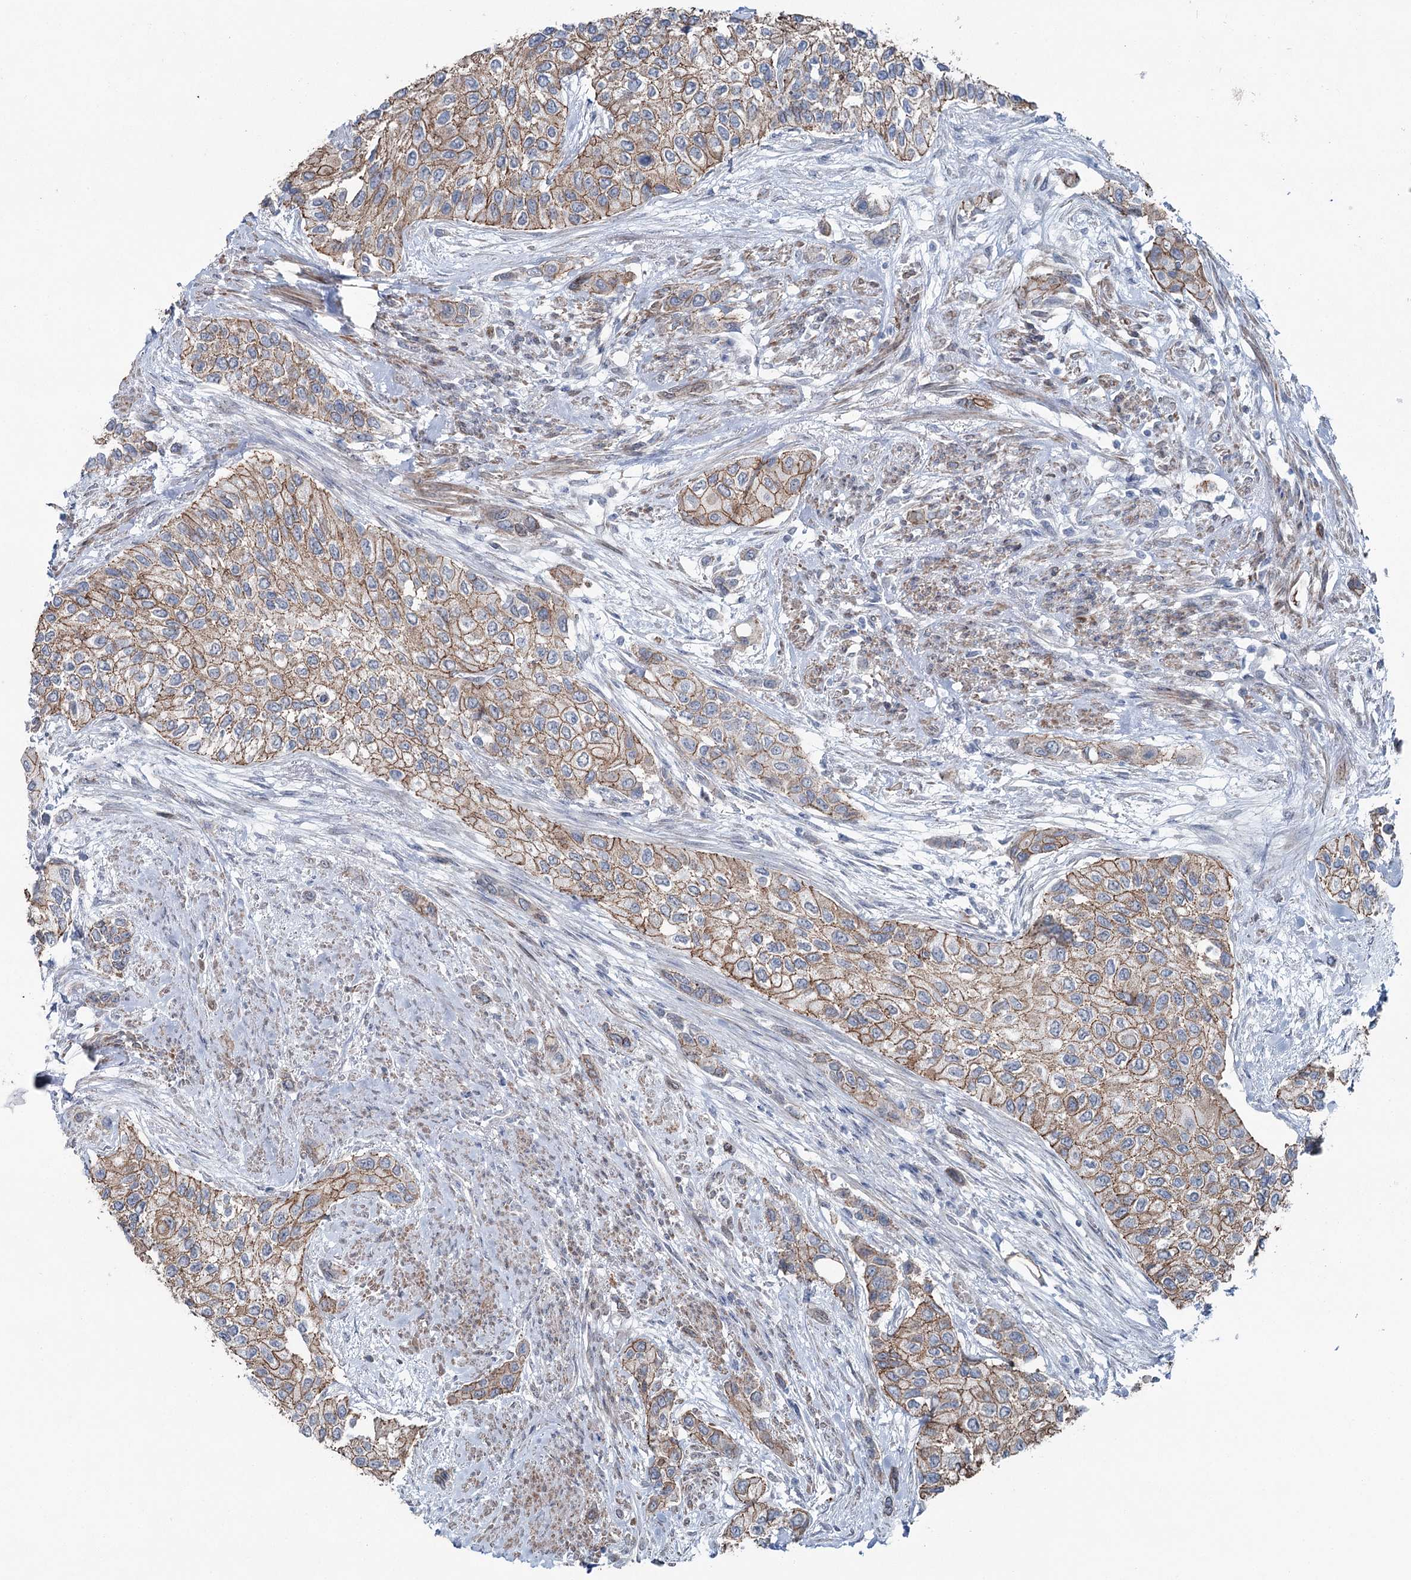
{"staining": {"intensity": "strong", "quantity": ">75%", "location": "cytoplasmic/membranous"}, "tissue": "urothelial cancer", "cell_type": "Tumor cells", "image_type": "cancer", "snomed": [{"axis": "morphology", "description": "Normal tissue, NOS"}, {"axis": "morphology", "description": "Urothelial carcinoma, High grade"}, {"axis": "topography", "description": "Vascular tissue"}, {"axis": "topography", "description": "Urinary bladder"}], "caption": "This histopathology image shows IHC staining of urothelial cancer, with high strong cytoplasmic/membranous expression in about >75% of tumor cells.", "gene": "FAM120B", "patient": {"sex": "female", "age": 56}}